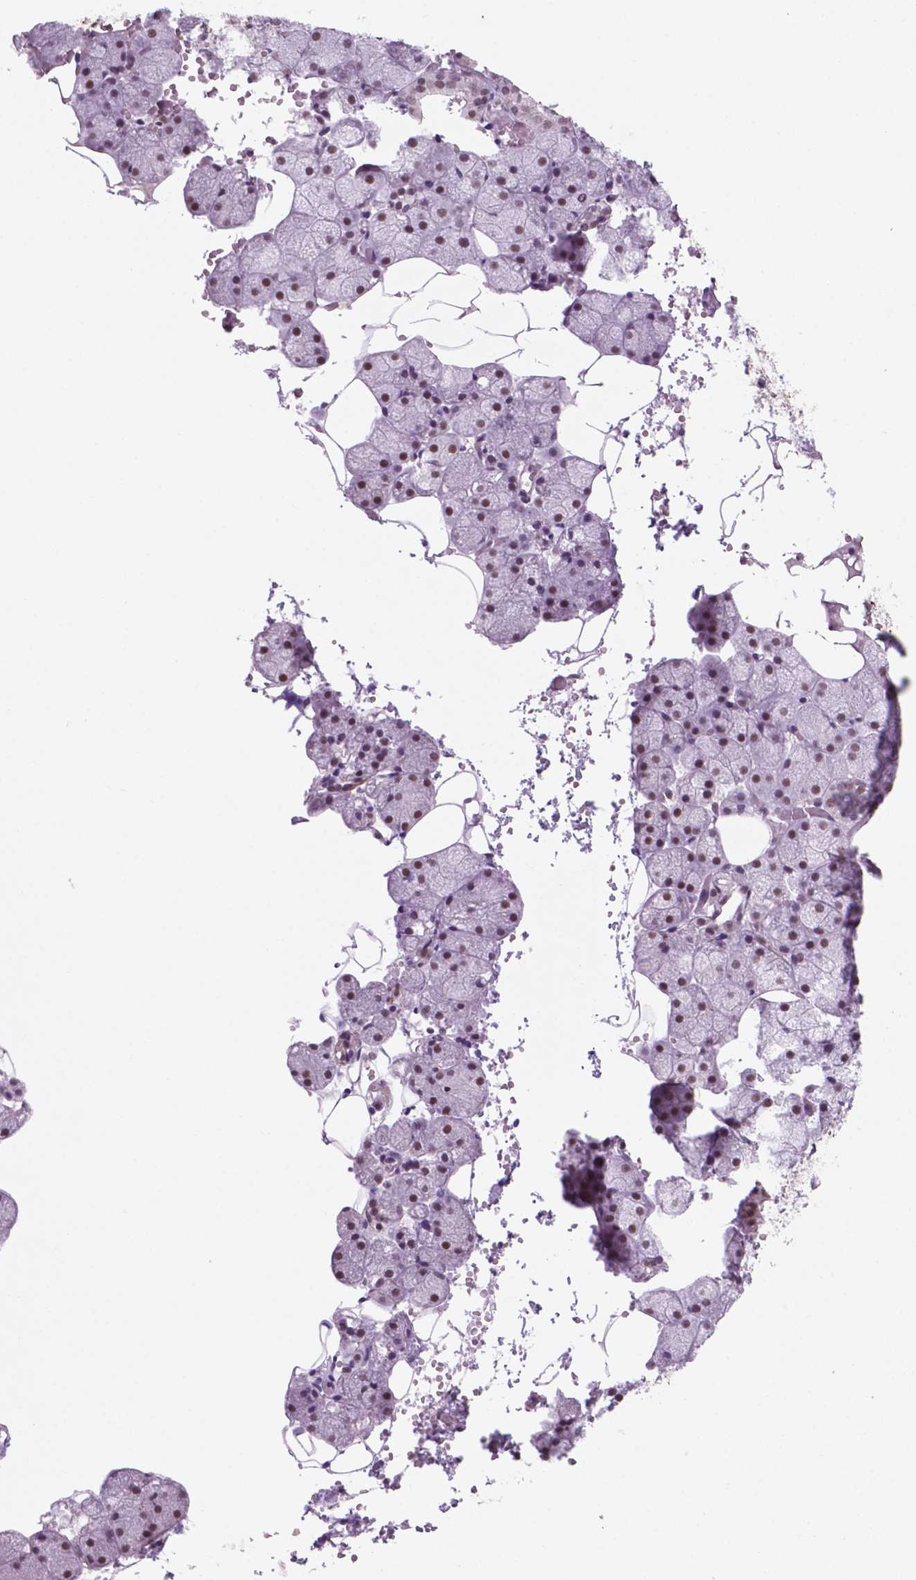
{"staining": {"intensity": "moderate", "quantity": ">75%", "location": "nuclear"}, "tissue": "salivary gland", "cell_type": "Glandular cells", "image_type": "normal", "snomed": [{"axis": "morphology", "description": "Normal tissue, NOS"}, {"axis": "topography", "description": "Salivary gland"}], "caption": "Brown immunohistochemical staining in normal salivary gland reveals moderate nuclear positivity in about >75% of glandular cells.", "gene": "CTR9", "patient": {"sex": "male", "age": 38}}